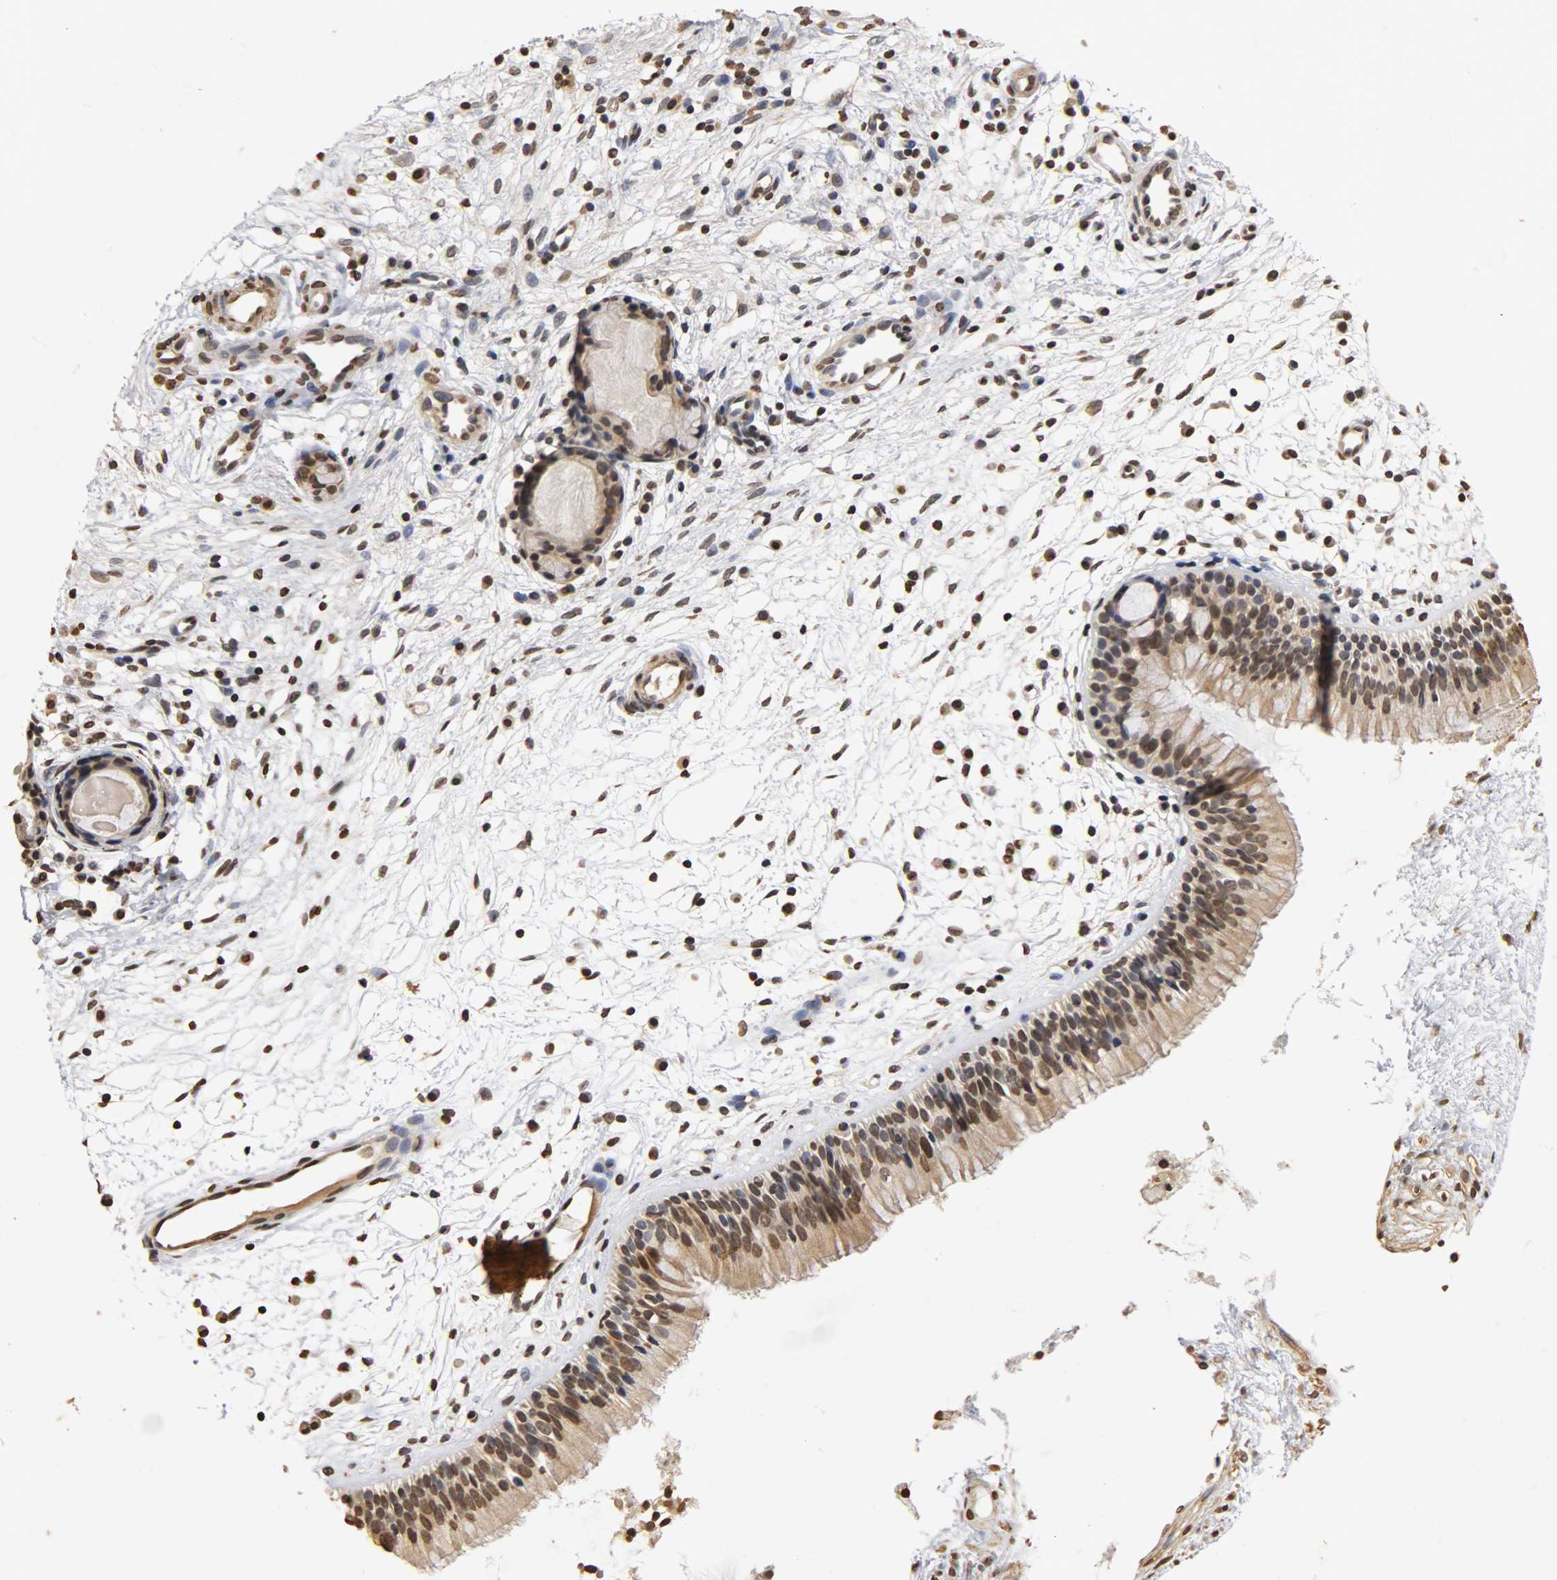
{"staining": {"intensity": "moderate", "quantity": "25%-75%", "location": "nuclear"}, "tissue": "nasopharynx", "cell_type": "Respiratory epithelial cells", "image_type": "normal", "snomed": [{"axis": "morphology", "description": "Normal tissue, NOS"}, {"axis": "topography", "description": "Nasopharynx"}], "caption": "Immunohistochemistry (IHC) (DAB (3,3'-diaminobenzidine)) staining of unremarkable human nasopharynx displays moderate nuclear protein staining in about 25%-75% of respiratory epithelial cells.", "gene": "ERCC2", "patient": {"sex": "male", "age": 21}}